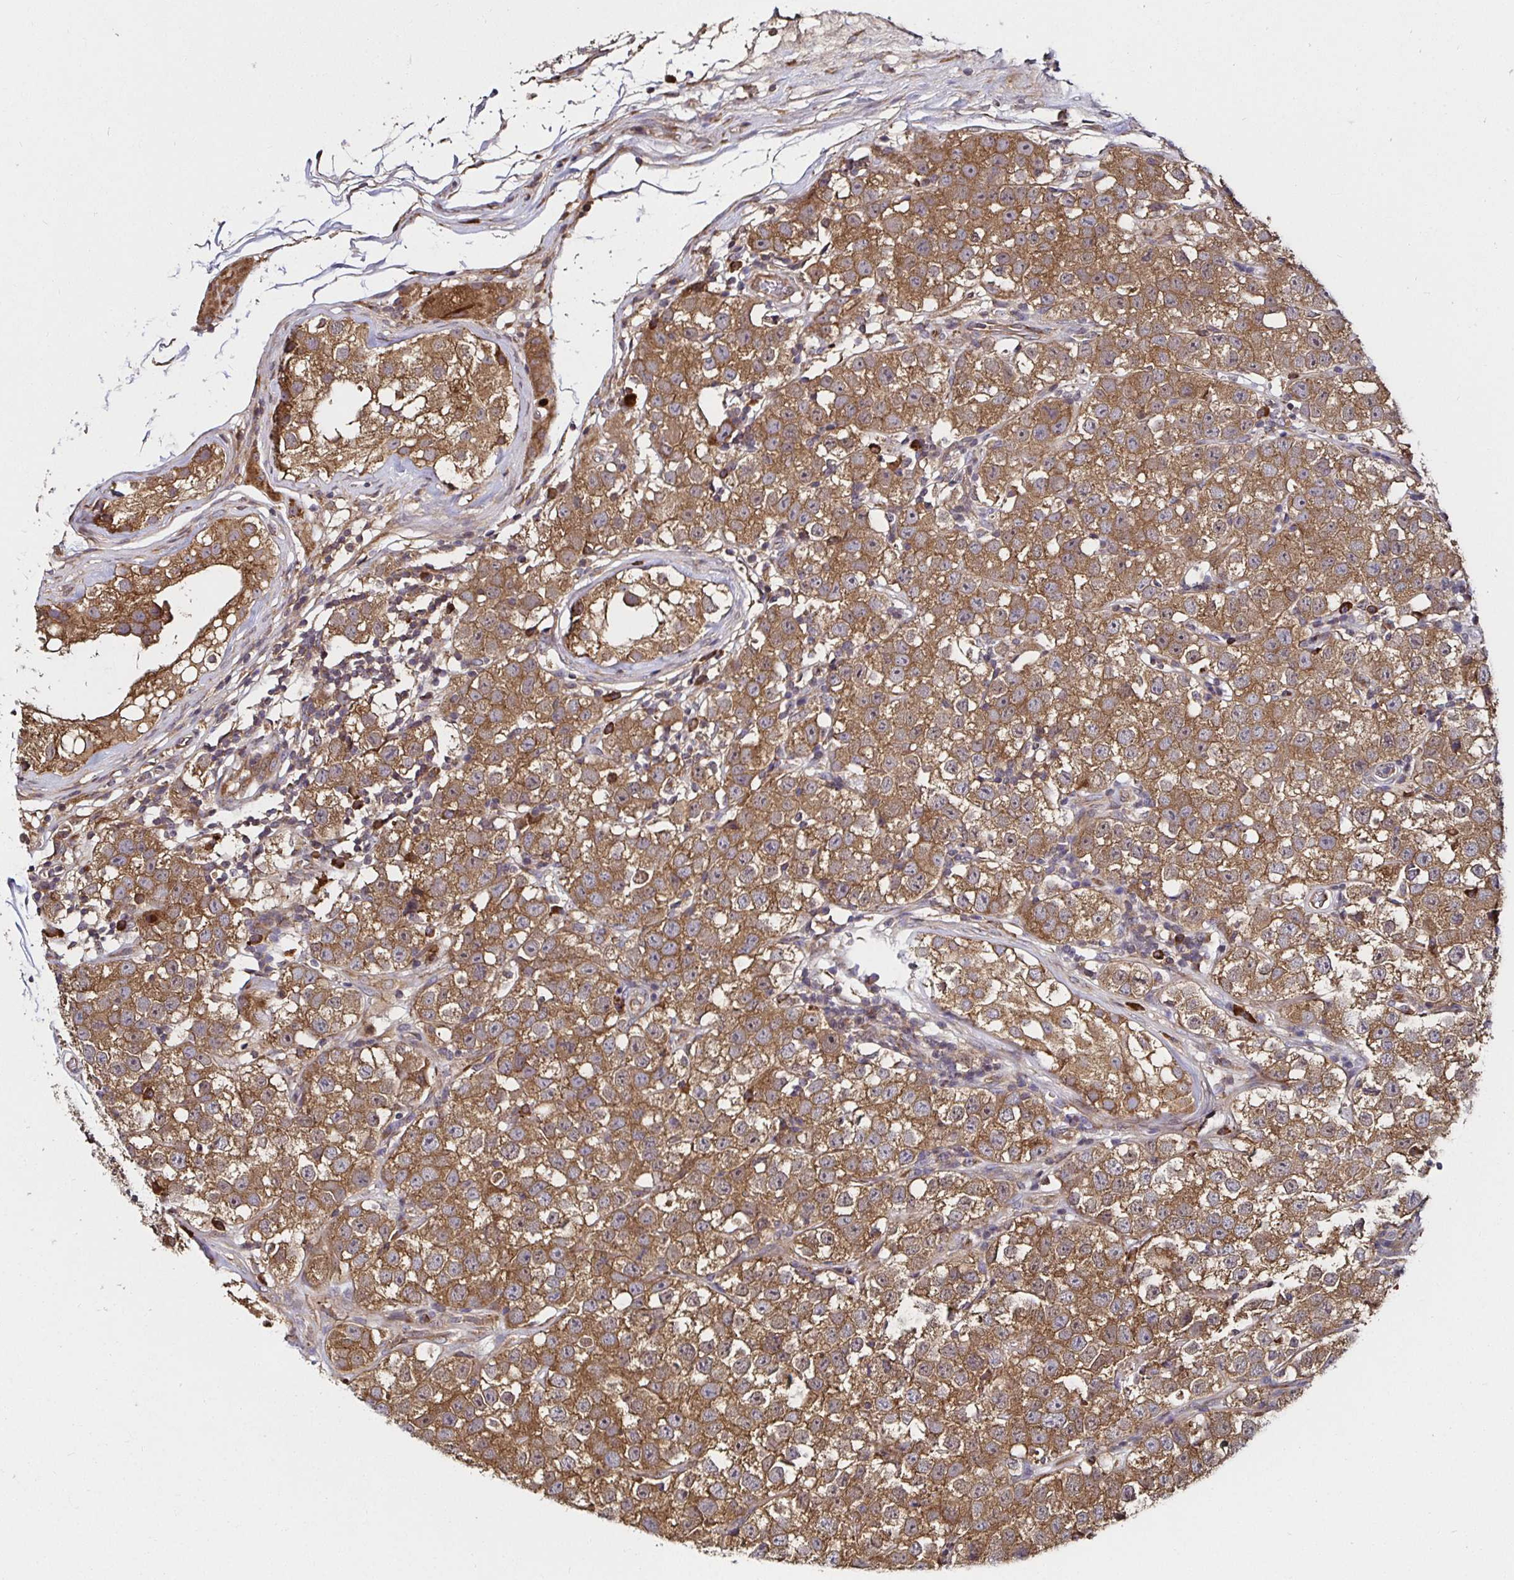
{"staining": {"intensity": "moderate", "quantity": ">75%", "location": "cytoplasmic/membranous"}, "tissue": "testis cancer", "cell_type": "Tumor cells", "image_type": "cancer", "snomed": [{"axis": "morphology", "description": "Seminoma, NOS"}, {"axis": "topography", "description": "Testis"}], "caption": "An IHC histopathology image of neoplastic tissue is shown. Protein staining in brown shows moderate cytoplasmic/membranous positivity in testis seminoma within tumor cells.", "gene": "MLST8", "patient": {"sex": "male", "age": 34}}